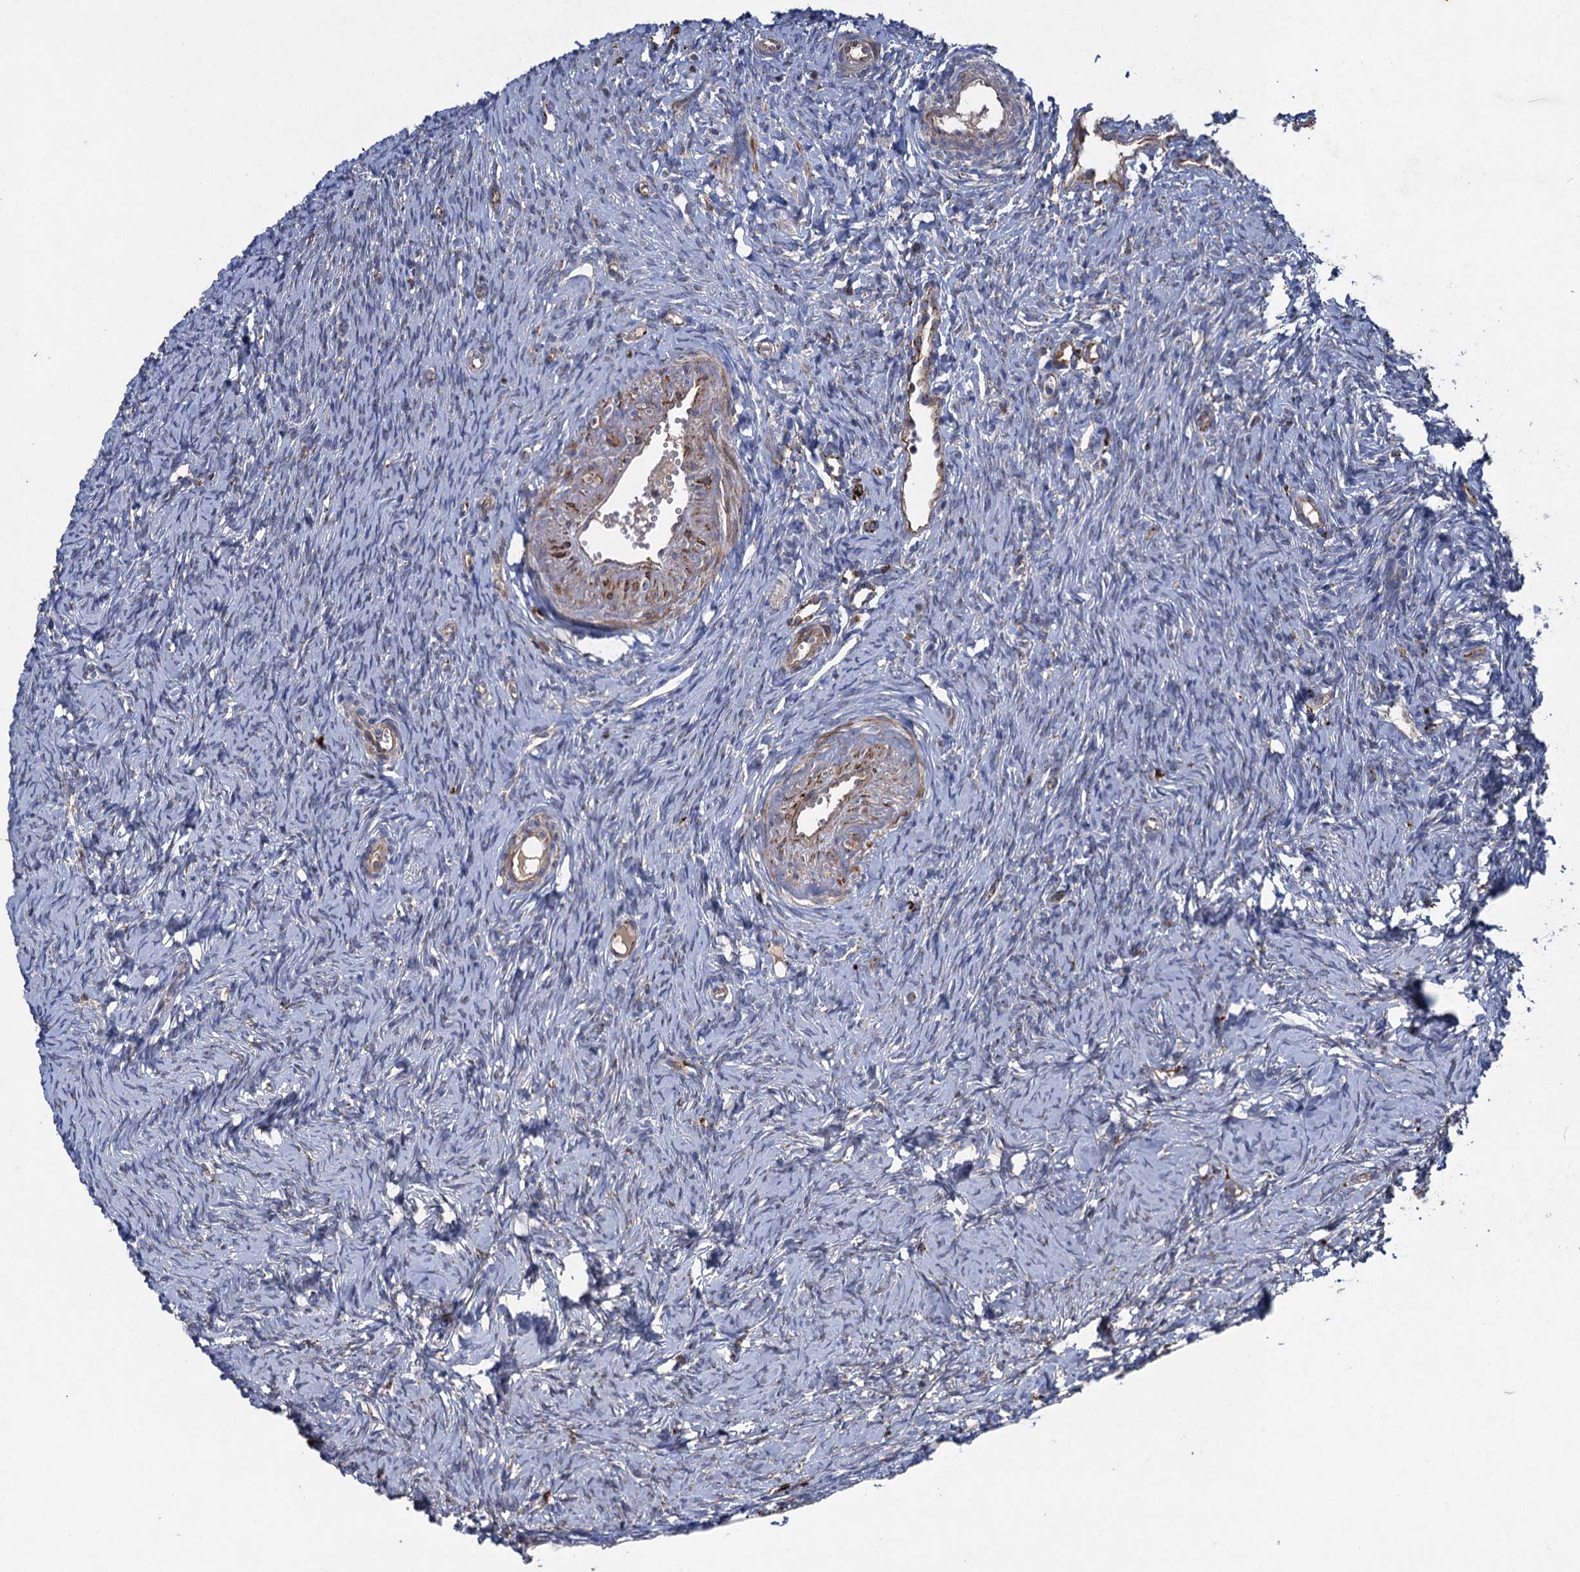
{"staining": {"intensity": "negative", "quantity": "none", "location": "none"}, "tissue": "ovary", "cell_type": "Ovarian stroma cells", "image_type": "normal", "snomed": [{"axis": "morphology", "description": "Normal tissue, NOS"}, {"axis": "topography", "description": "Ovary"}], "caption": "An image of human ovary is negative for staining in ovarian stroma cells. (Brightfield microscopy of DAB immunohistochemistry at high magnification).", "gene": "TXNDC11", "patient": {"sex": "female", "age": 51}}